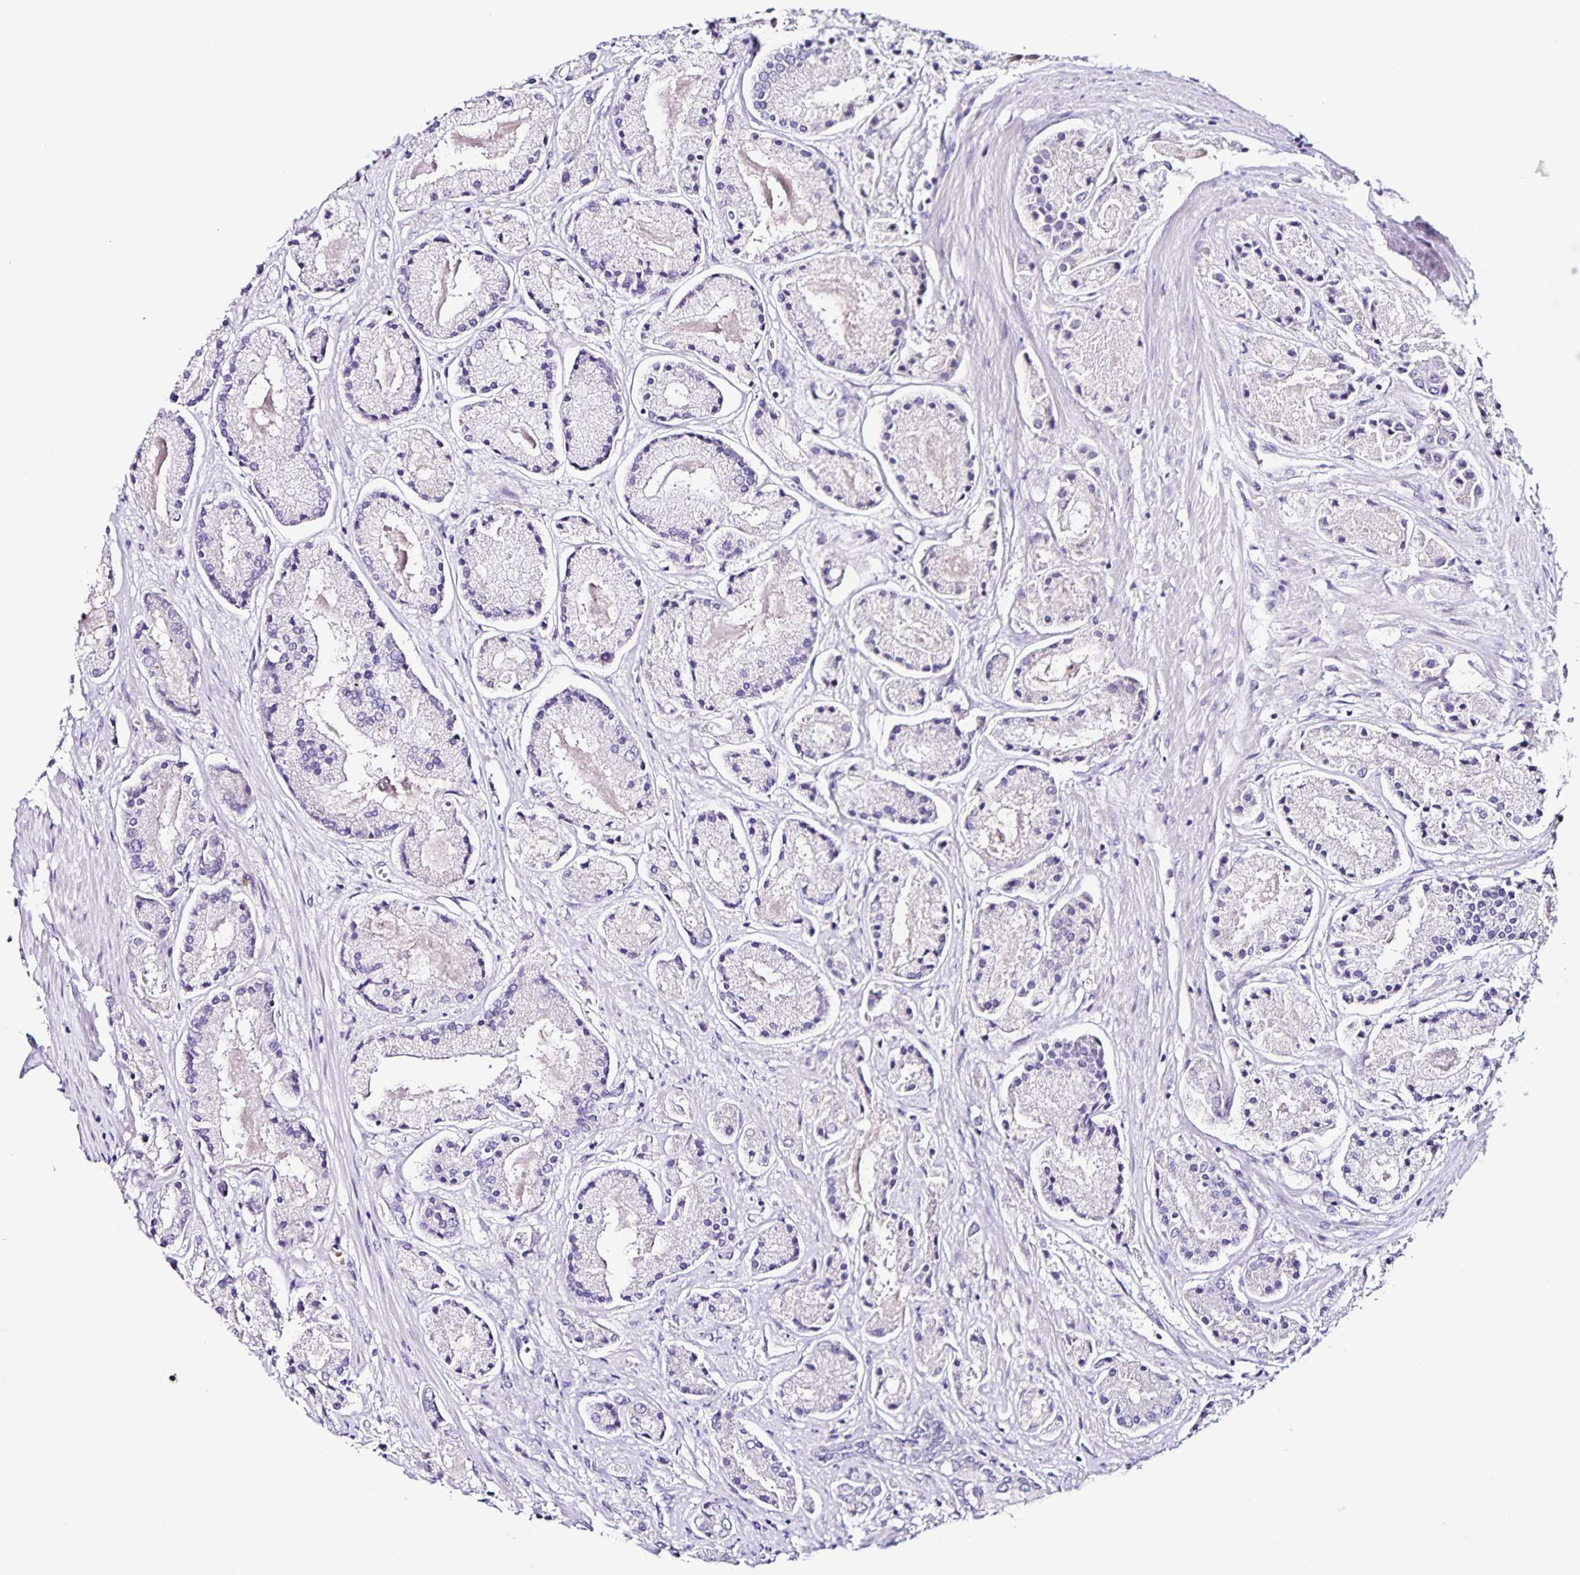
{"staining": {"intensity": "negative", "quantity": "none", "location": "none"}, "tissue": "prostate cancer", "cell_type": "Tumor cells", "image_type": "cancer", "snomed": [{"axis": "morphology", "description": "Adenocarcinoma, High grade"}, {"axis": "topography", "description": "Prostate"}], "caption": "There is no significant expression in tumor cells of prostate cancer (high-grade adenocarcinoma).", "gene": "RNFT2", "patient": {"sex": "male", "age": 67}}